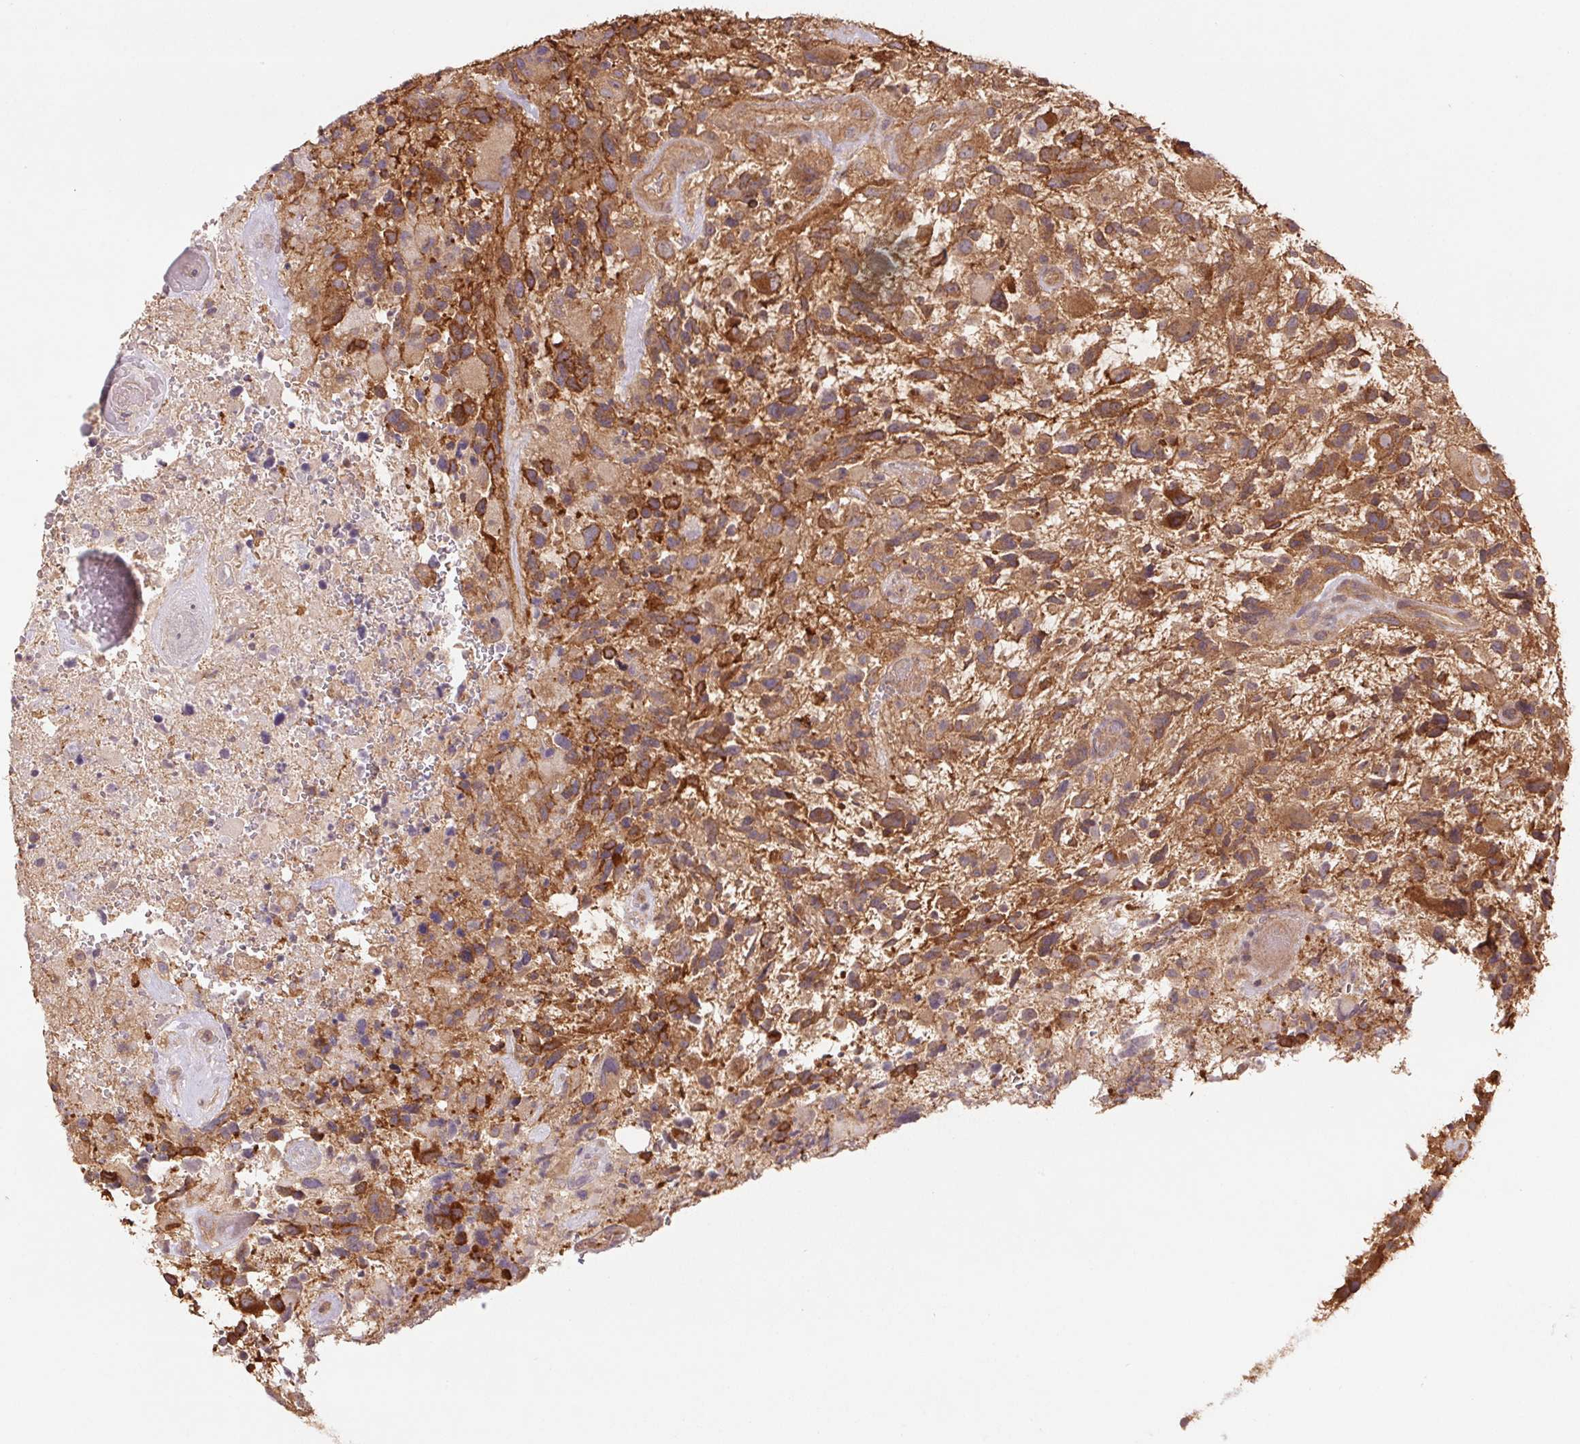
{"staining": {"intensity": "strong", "quantity": ">75%", "location": "cytoplasmic/membranous"}, "tissue": "glioma", "cell_type": "Tumor cells", "image_type": "cancer", "snomed": [{"axis": "morphology", "description": "Glioma, malignant, High grade"}, {"axis": "topography", "description": "Brain"}], "caption": "Immunohistochemical staining of malignant glioma (high-grade) demonstrates high levels of strong cytoplasmic/membranous protein staining in about >75% of tumor cells.", "gene": "TUBA3D", "patient": {"sex": "female", "age": 71}}